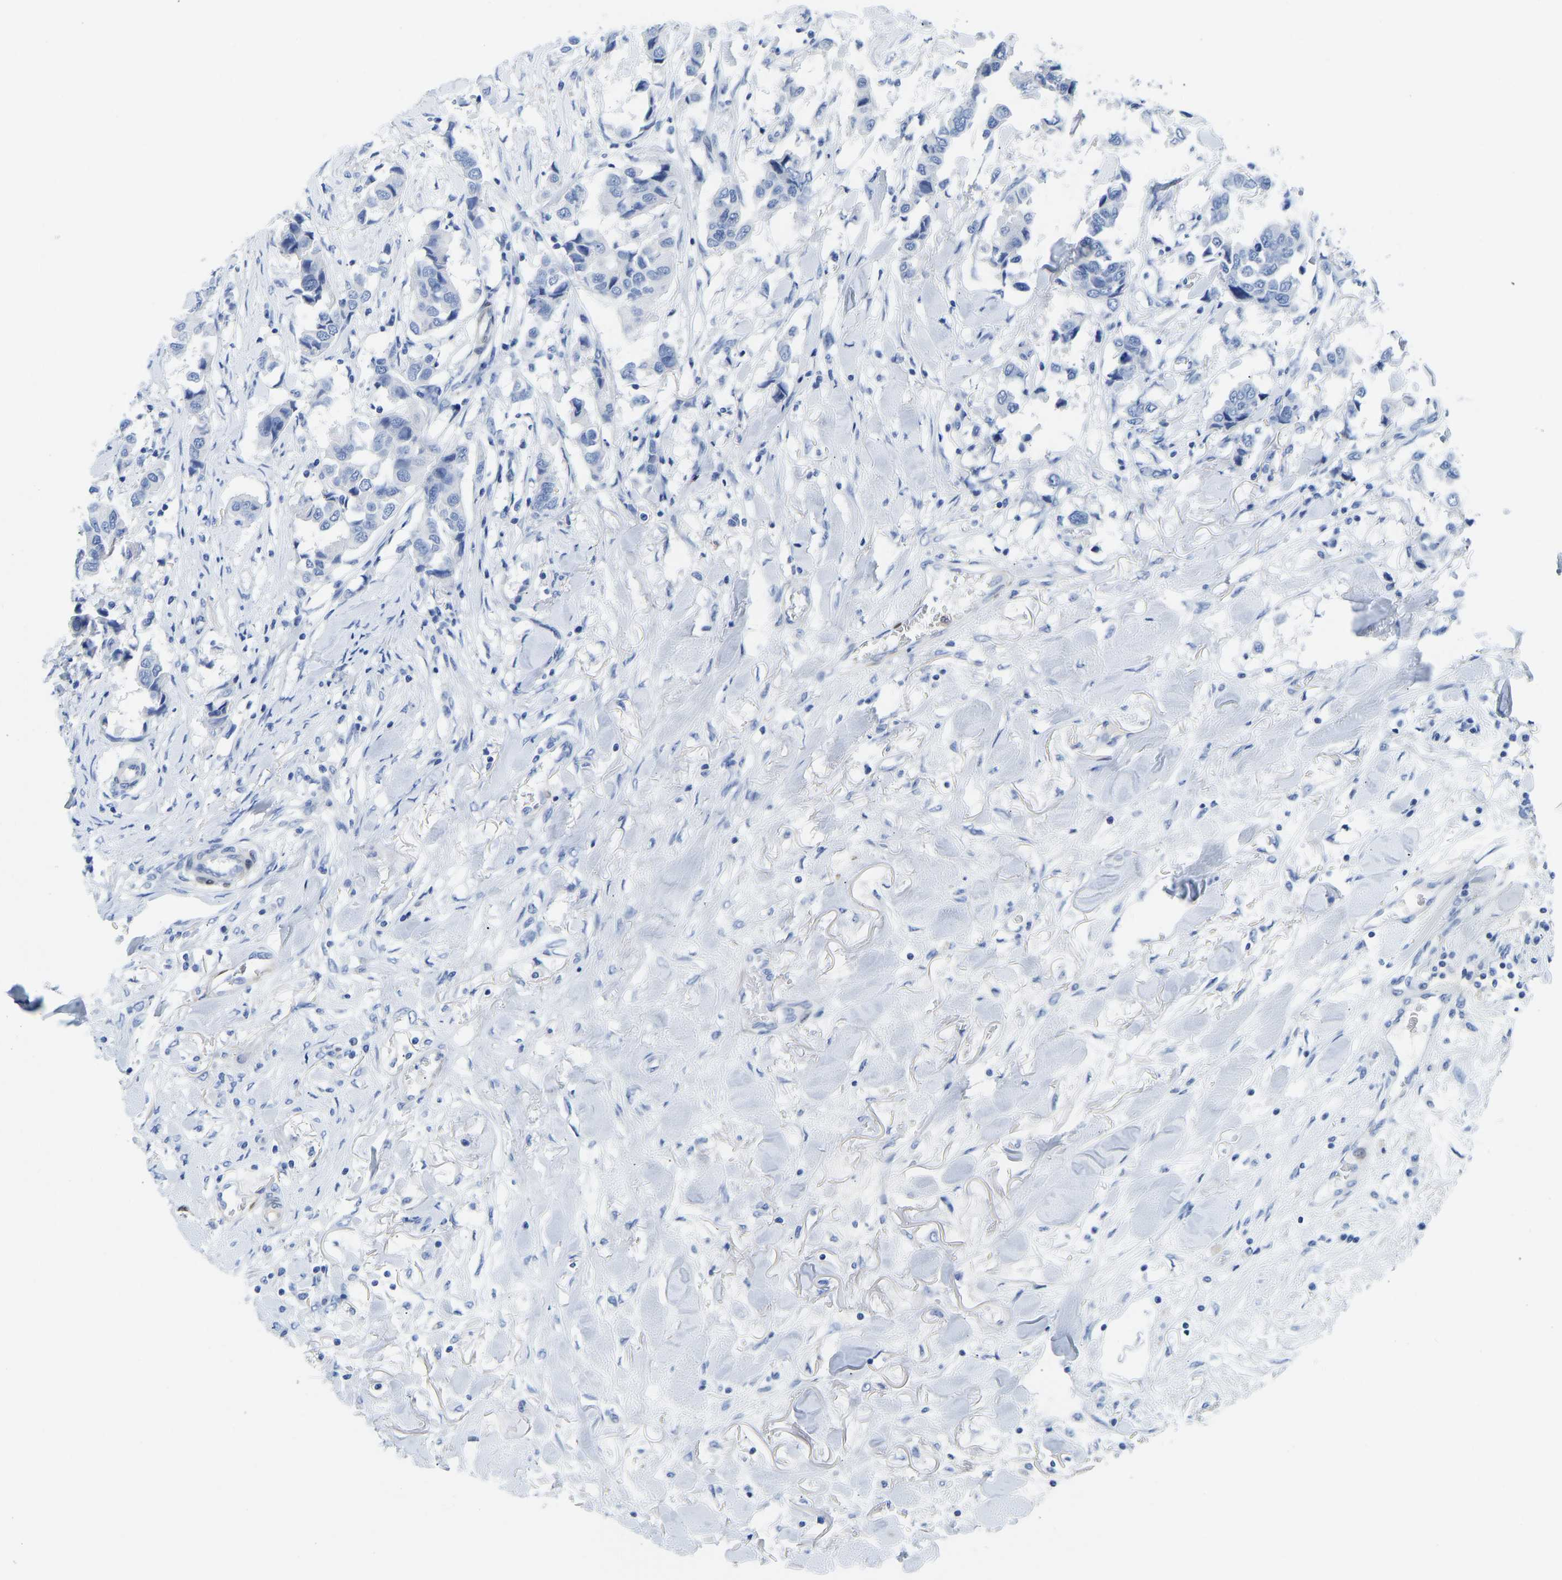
{"staining": {"intensity": "negative", "quantity": "none", "location": "none"}, "tissue": "breast cancer", "cell_type": "Tumor cells", "image_type": "cancer", "snomed": [{"axis": "morphology", "description": "Duct carcinoma"}, {"axis": "topography", "description": "Breast"}], "caption": "Immunohistochemistry image of neoplastic tissue: human breast cancer (infiltrating ductal carcinoma) stained with DAB shows no significant protein positivity in tumor cells. (DAB immunohistochemistry (IHC), high magnification).", "gene": "NKAIN3", "patient": {"sex": "female", "age": 80}}